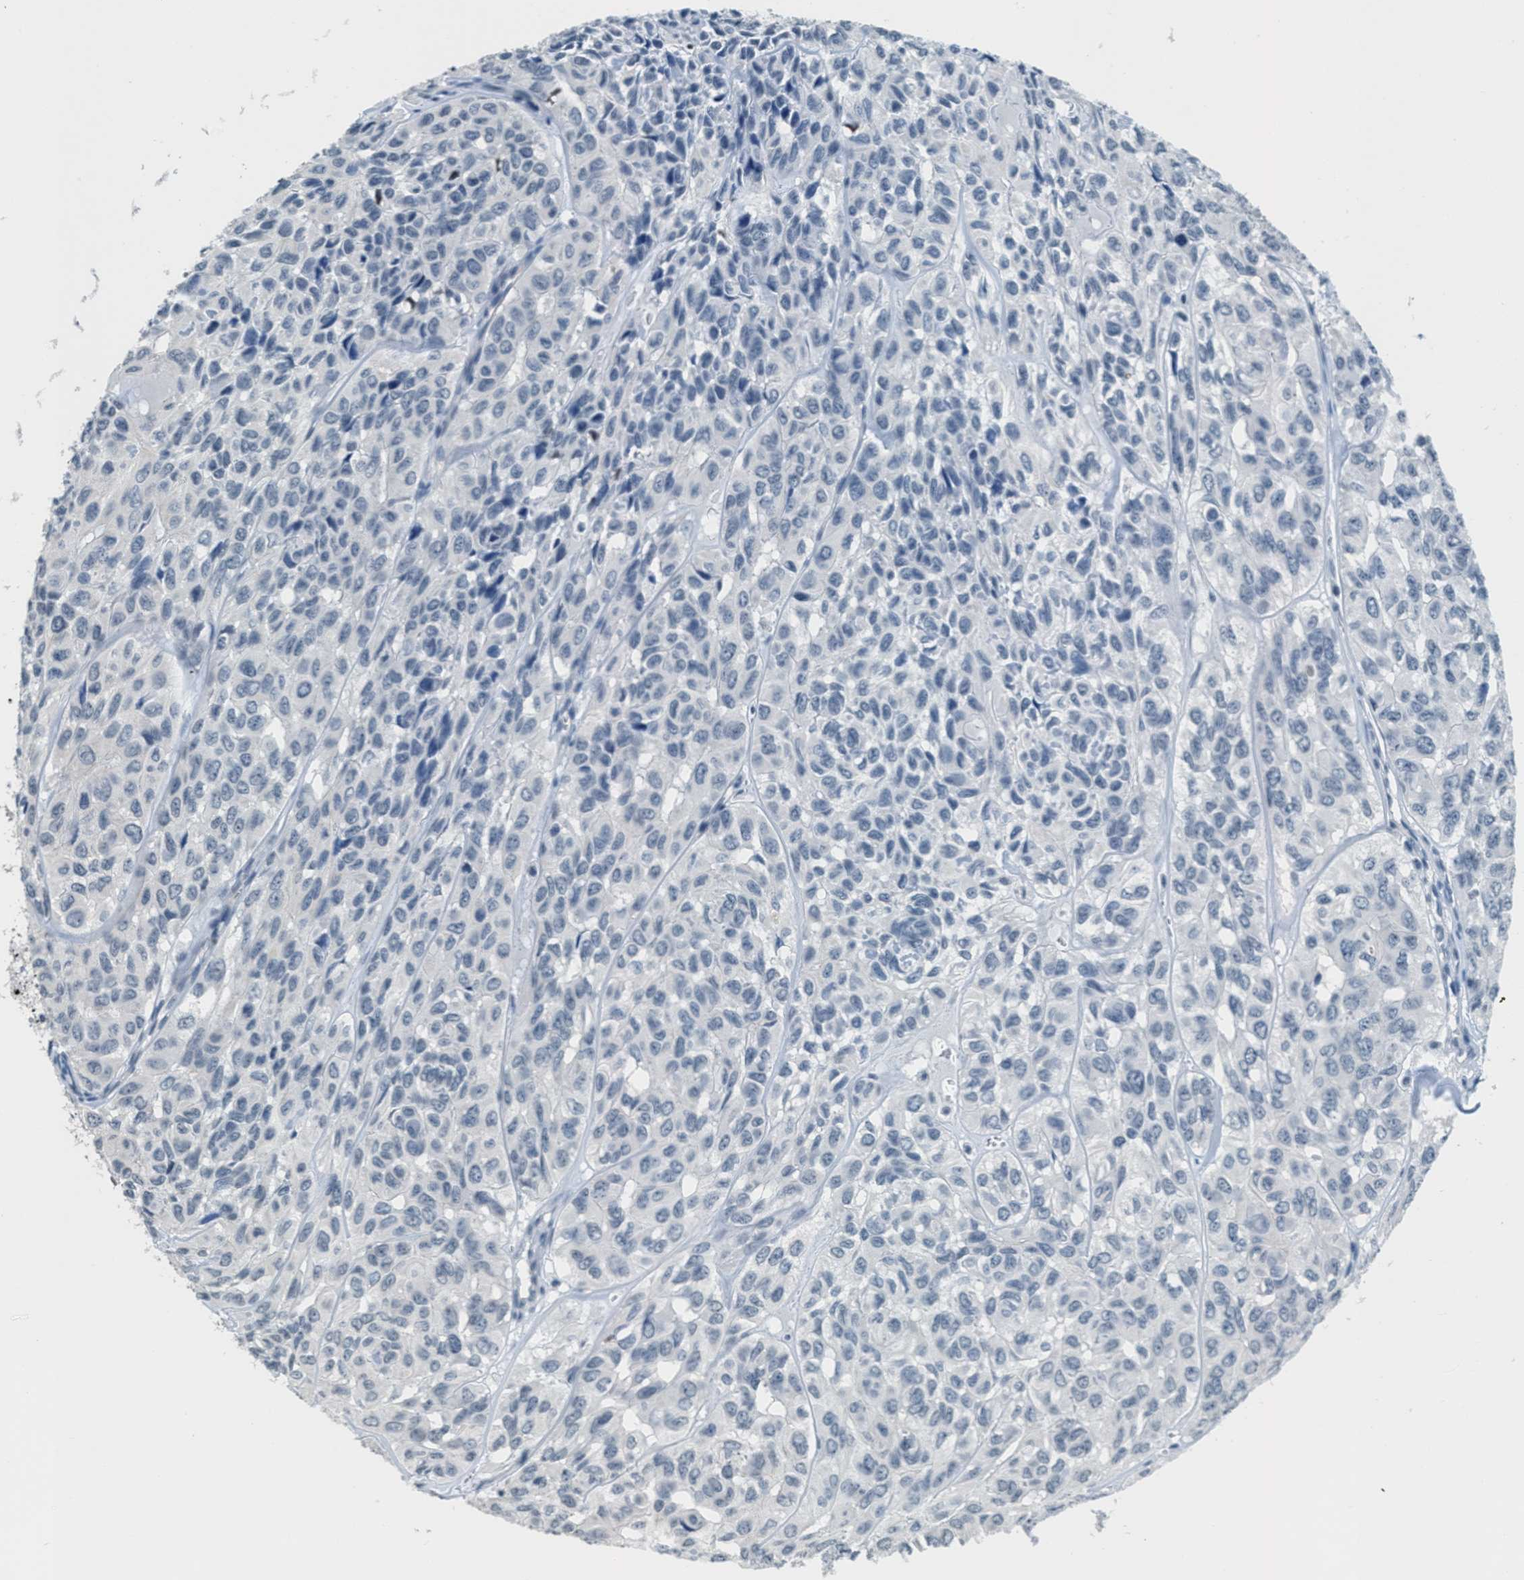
{"staining": {"intensity": "negative", "quantity": "none", "location": "none"}, "tissue": "head and neck cancer", "cell_type": "Tumor cells", "image_type": "cancer", "snomed": [{"axis": "morphology", "description": "Adenocarcinoma, NOS"}, {"axis": "topography", "description": "Salivary gland, NOS"}, {"axis": "topography", "description": "Head-Neck"}], "caption": "The immunohistochemistry (IHC) image has no significant staining in tumor cells of adenocarcinoma (head and neck) tissue.", "gene": "CA4", "patient": {"sex": "female", "age": 76}}